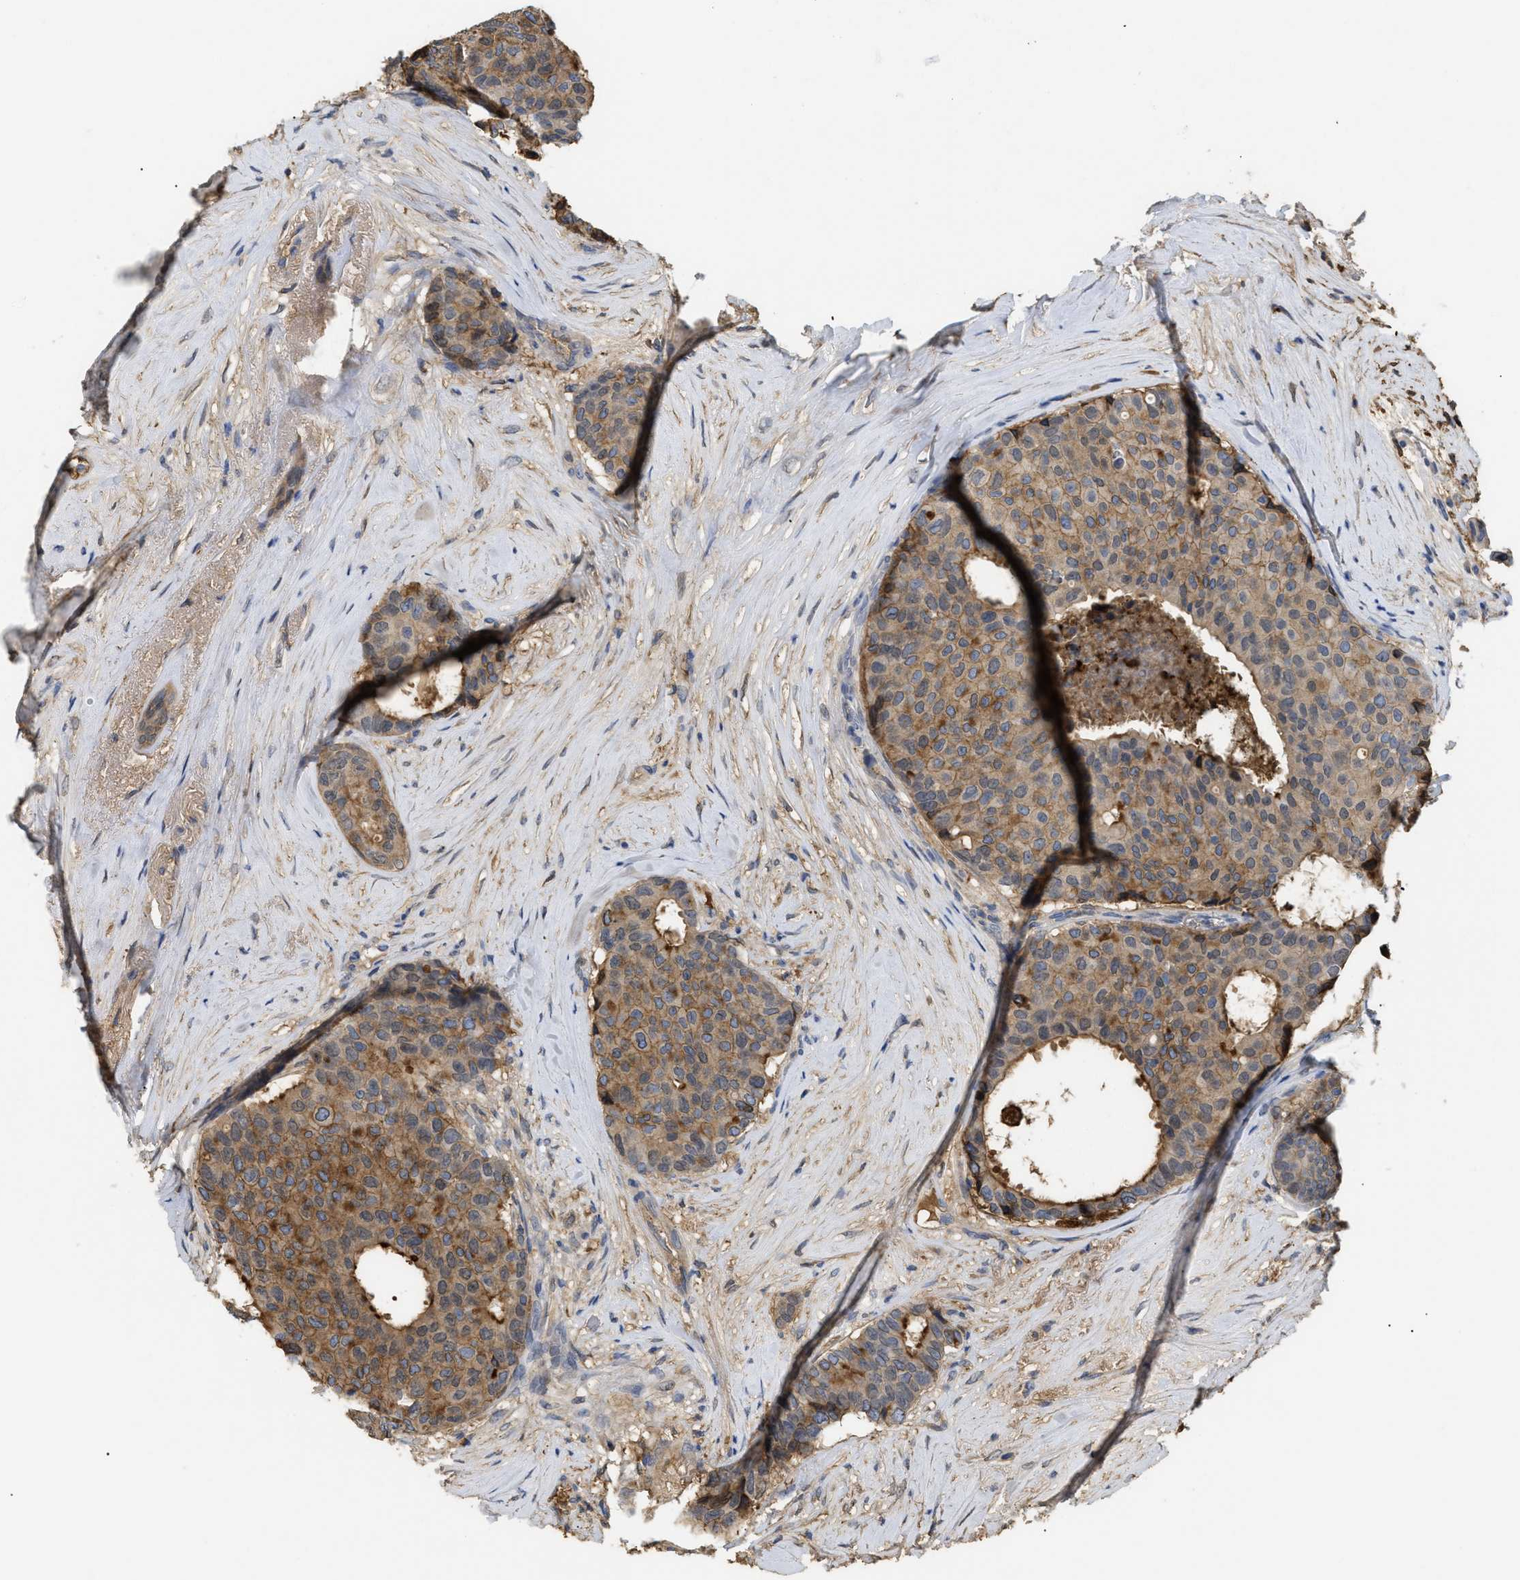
{"staining": {"intensity": "moderate", "quantity": ">75%", "location": "cytoplasmic/membranous"}, "tissue": "breast cancer", "cell_type": "Tumor cells", "image_type": "cancer", "snomed": [{"axis": "morphology", "description": "Duct carcinoma"}, {"axis": "topography", "description": "Breast"}], "caption": "A micrograph of breast intraductal carcinoma stained for a protein reveals moderate cytoplasmic/membranous brown staining in tumor cells.", "gene": "ANXA4", "patient": {"sex": "female", "age": 75}}